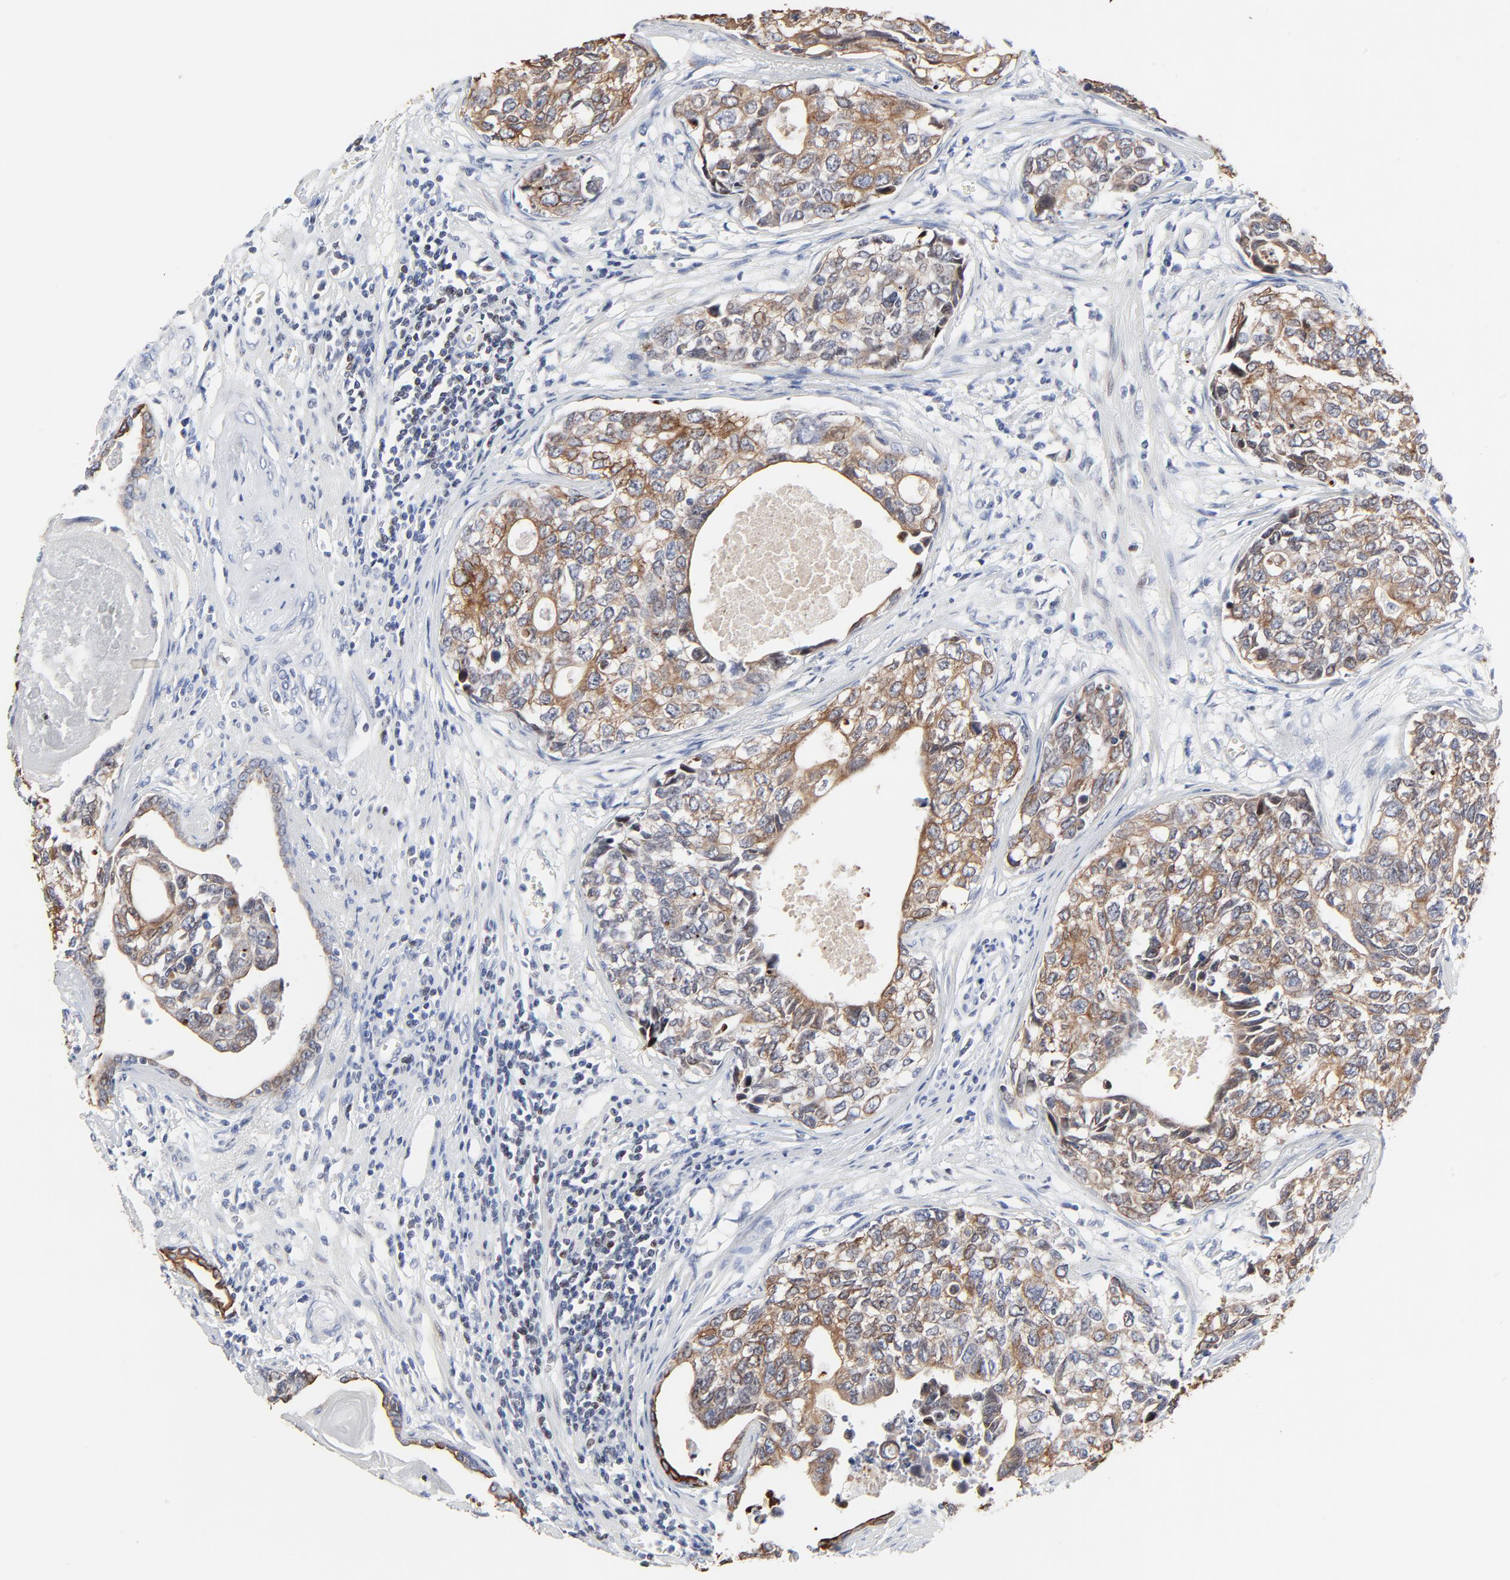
{"staining": {"intensity": "moderate", "quantity": "25%-75%", "location": "cytoplasmic/membranous"}, "tissue": "urothelial cancer", "cell_type": "Tumor cells", "image_type": "cancer", "snomed": [{"axis": "morphology", "description": "Urothelial carcinoma, High grade"}, {"axis": "topography", "description": "Urinary bladder"}], "caption": "A micrograph showing moderate cytoplasmic/membranous staining in approximately 25%-75% of tumor cells in high-grade urothelial carcinoma, as visualized by brown immunohistochemical staining.", "gene": "LNX1", "patient": {"sex": "male", "age": 81}}